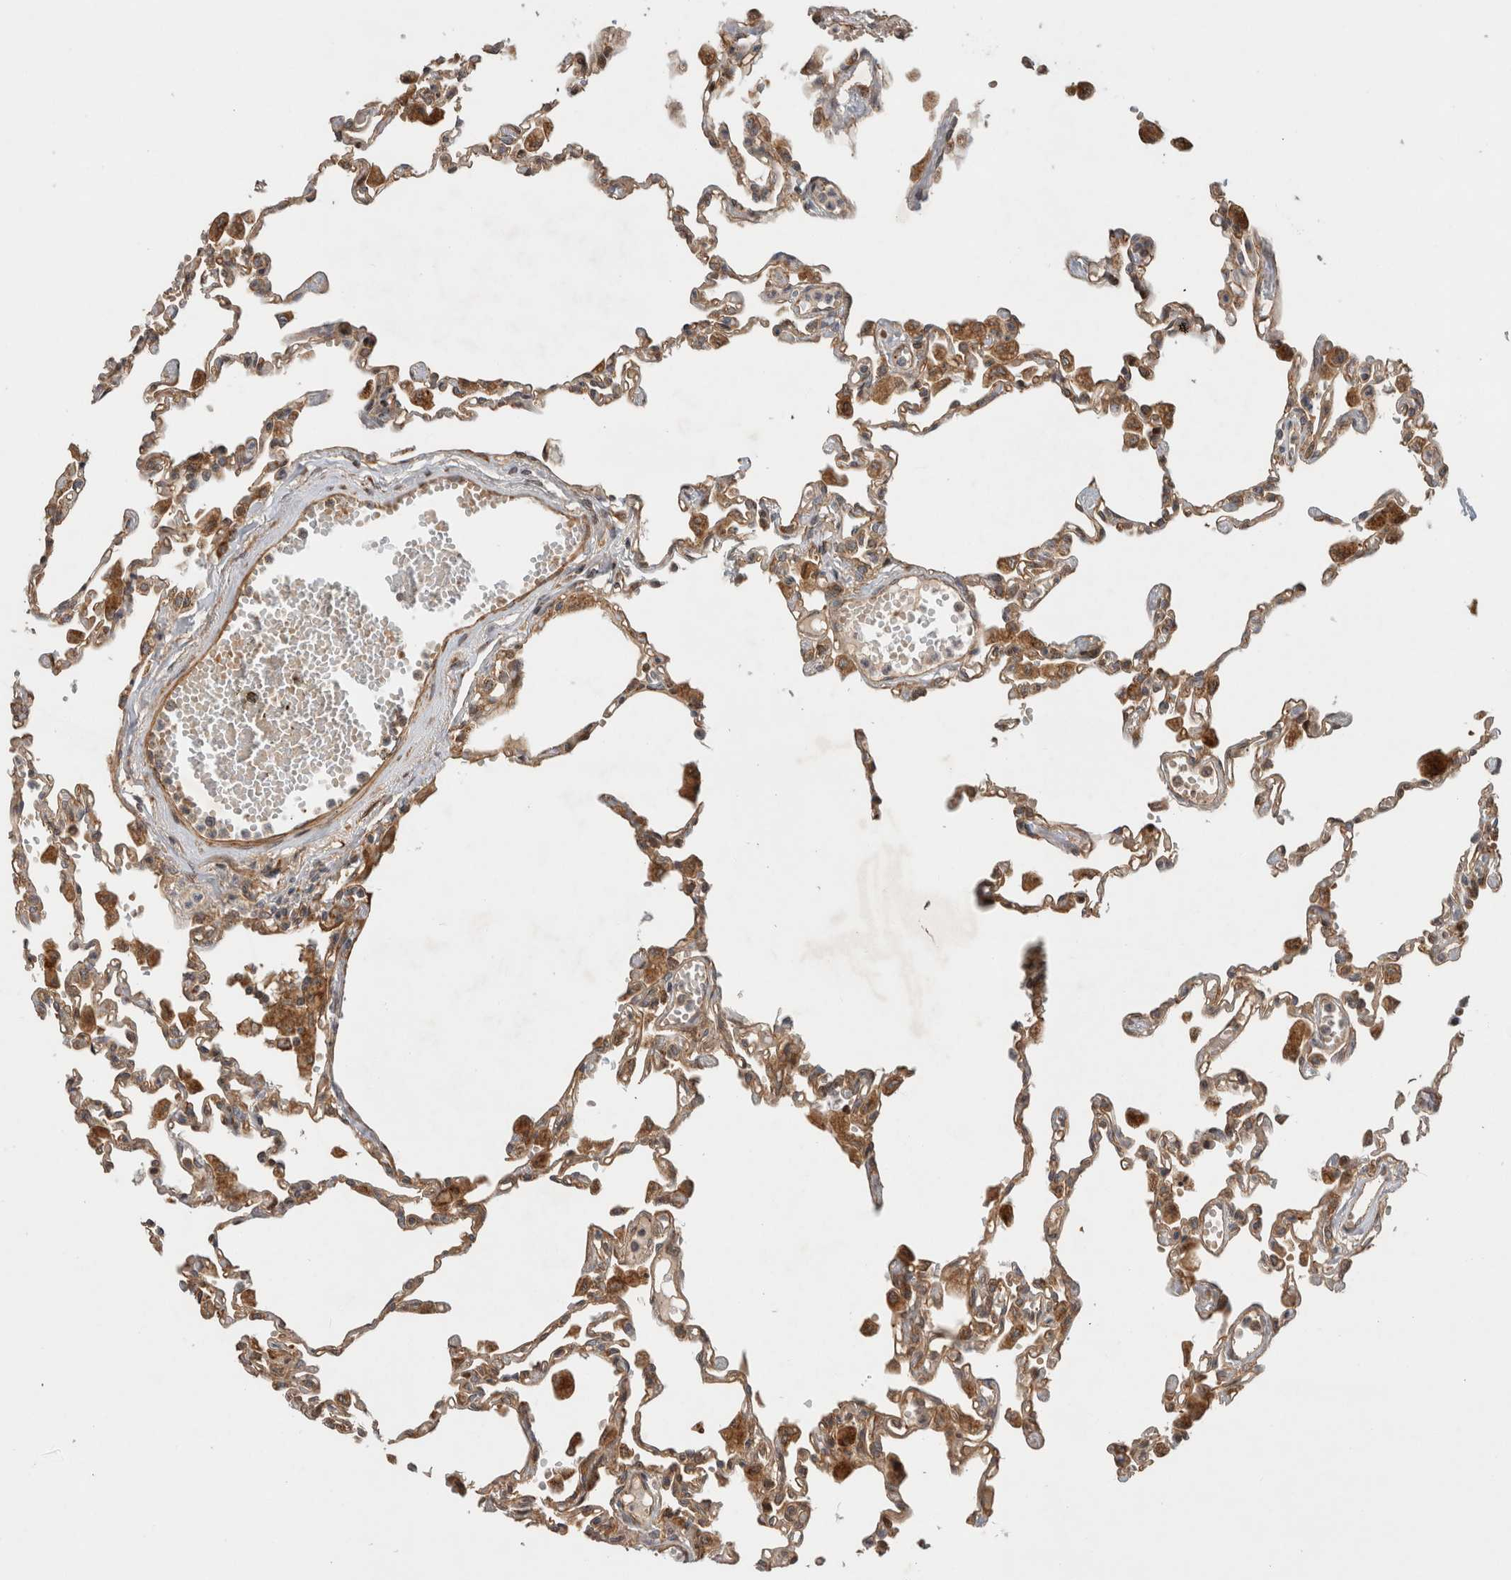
{"staining": {"intensity": "moderate", "quantity": ">75%", "location": "cytoplasmic/membranous"}, "tissue": "lung", "cell_type": "Alveolar cells", "image_type": "normal", "snomed": [{"axis": "morphology", "description": "Normal tissue, NOS"}, {"axis": "topography", "description": "Bronchus"}, {"axis": "topography", "description": "Lung"}], "caption": "Protein expression analysis of unremarkable human lung reveals moderate cytoplasmic/membranous staining in approximately >75% of alveolar cells.", "gene": "TUBD1", "patient": {"sex": "female", "age": 49}}